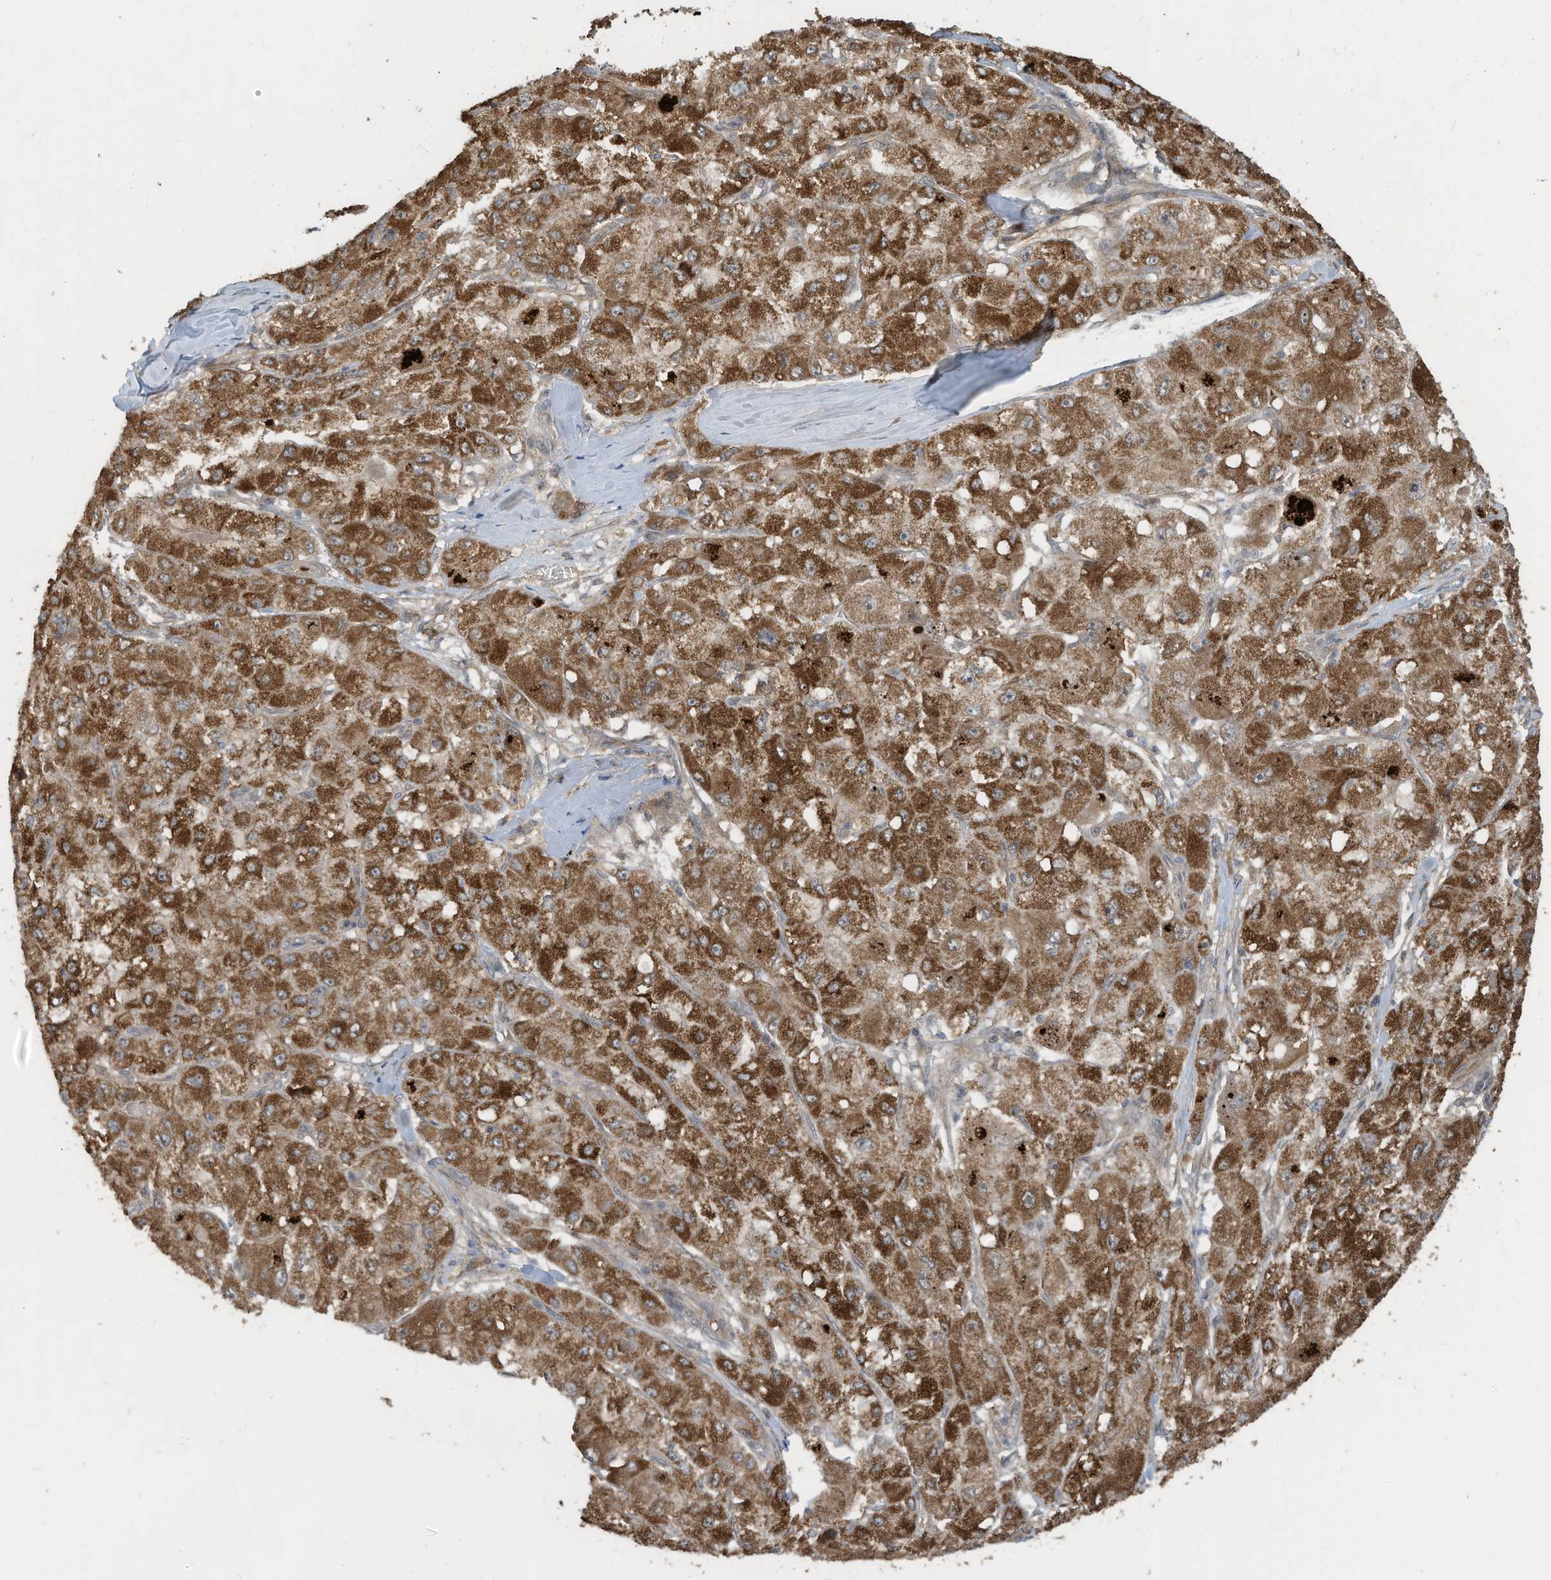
{"staining": {"intensity": "strong", "quantity": ">75%", "location": "cytoplasmic/membranous"}, "tissue": "liver cancer", "cell_type": "Tumor cells", "image_type": "cancer", "snomed": [{"axis": "morphology", "description": "Carcinoma, Hepatocellular, NOS"}, {"axis": "topography", "description": "Liver"}], "caption": "Brown immunohistochemical staining in liver hepatocellular carcinoma displays strong cytoplasmic/membranous staining in approximately >75% of tumor cells. (DAB IHC with brightfield microscopy, high magnification).", "gene": "ERI2", "patient": {"sex": "male", "age": 80}}